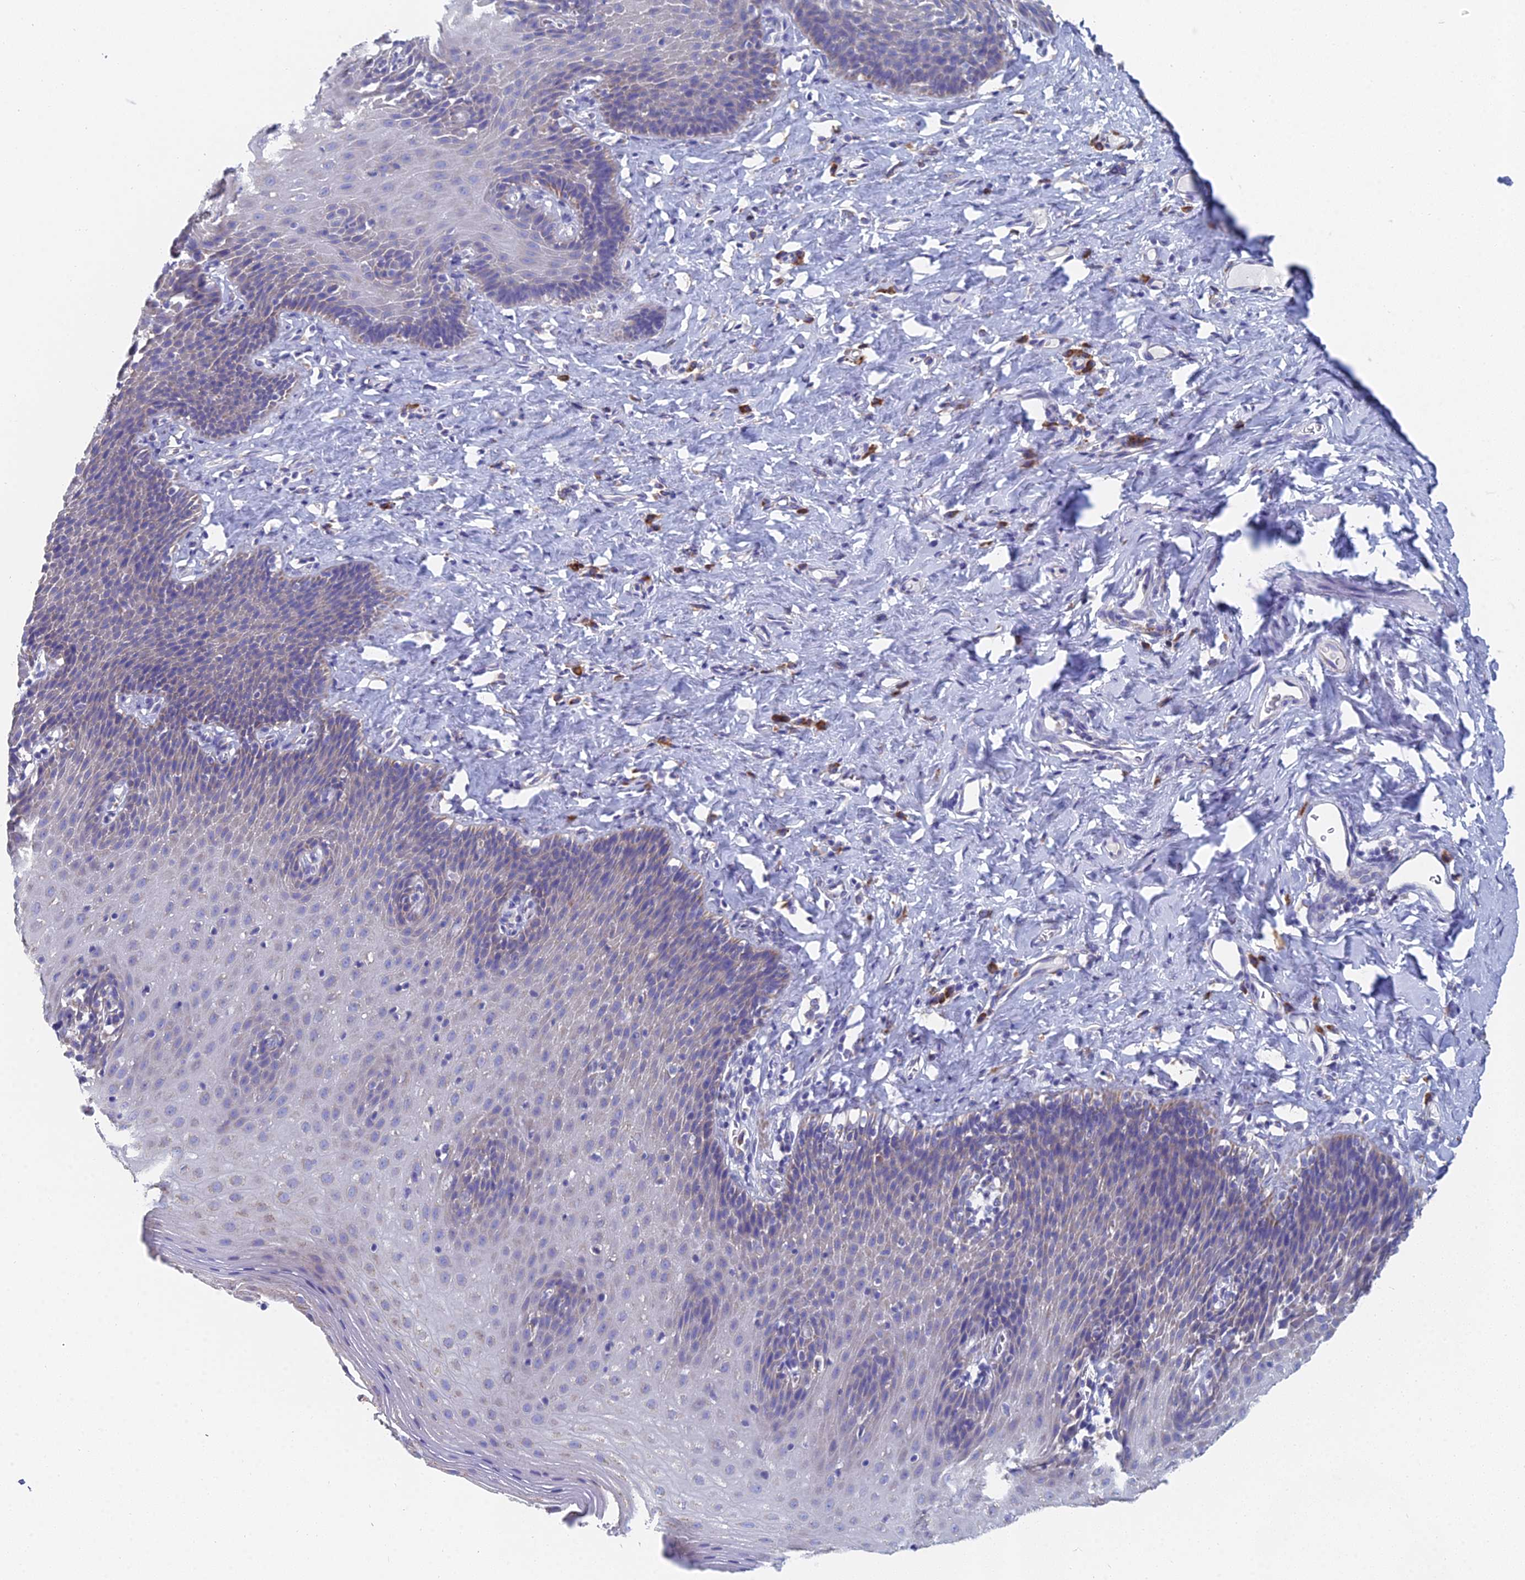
{"staining": {"intensity": "weak", "quantity": "25%-75%", "location": "cytoplasmic/membranous"}, "tissue": "esophagus", "cell_type": "Squamous epithelial cells", "image_type": "normal", "snomed": [{"axis": "morphology", "description": "Normal tissue, NOS"}, {"axis": "topography", "description": "Esophagus"}], "caption": "Protein expression analysis of benign esophagus shows weak cytoplasmic/membranous expression in about 25%-75% of squamous epithelial cells. (brown staining indicates protein expression, while blue staining denotes nuclei).", "gene": "CRACR2B", "patient": {"sex": "female", "age": 61}}